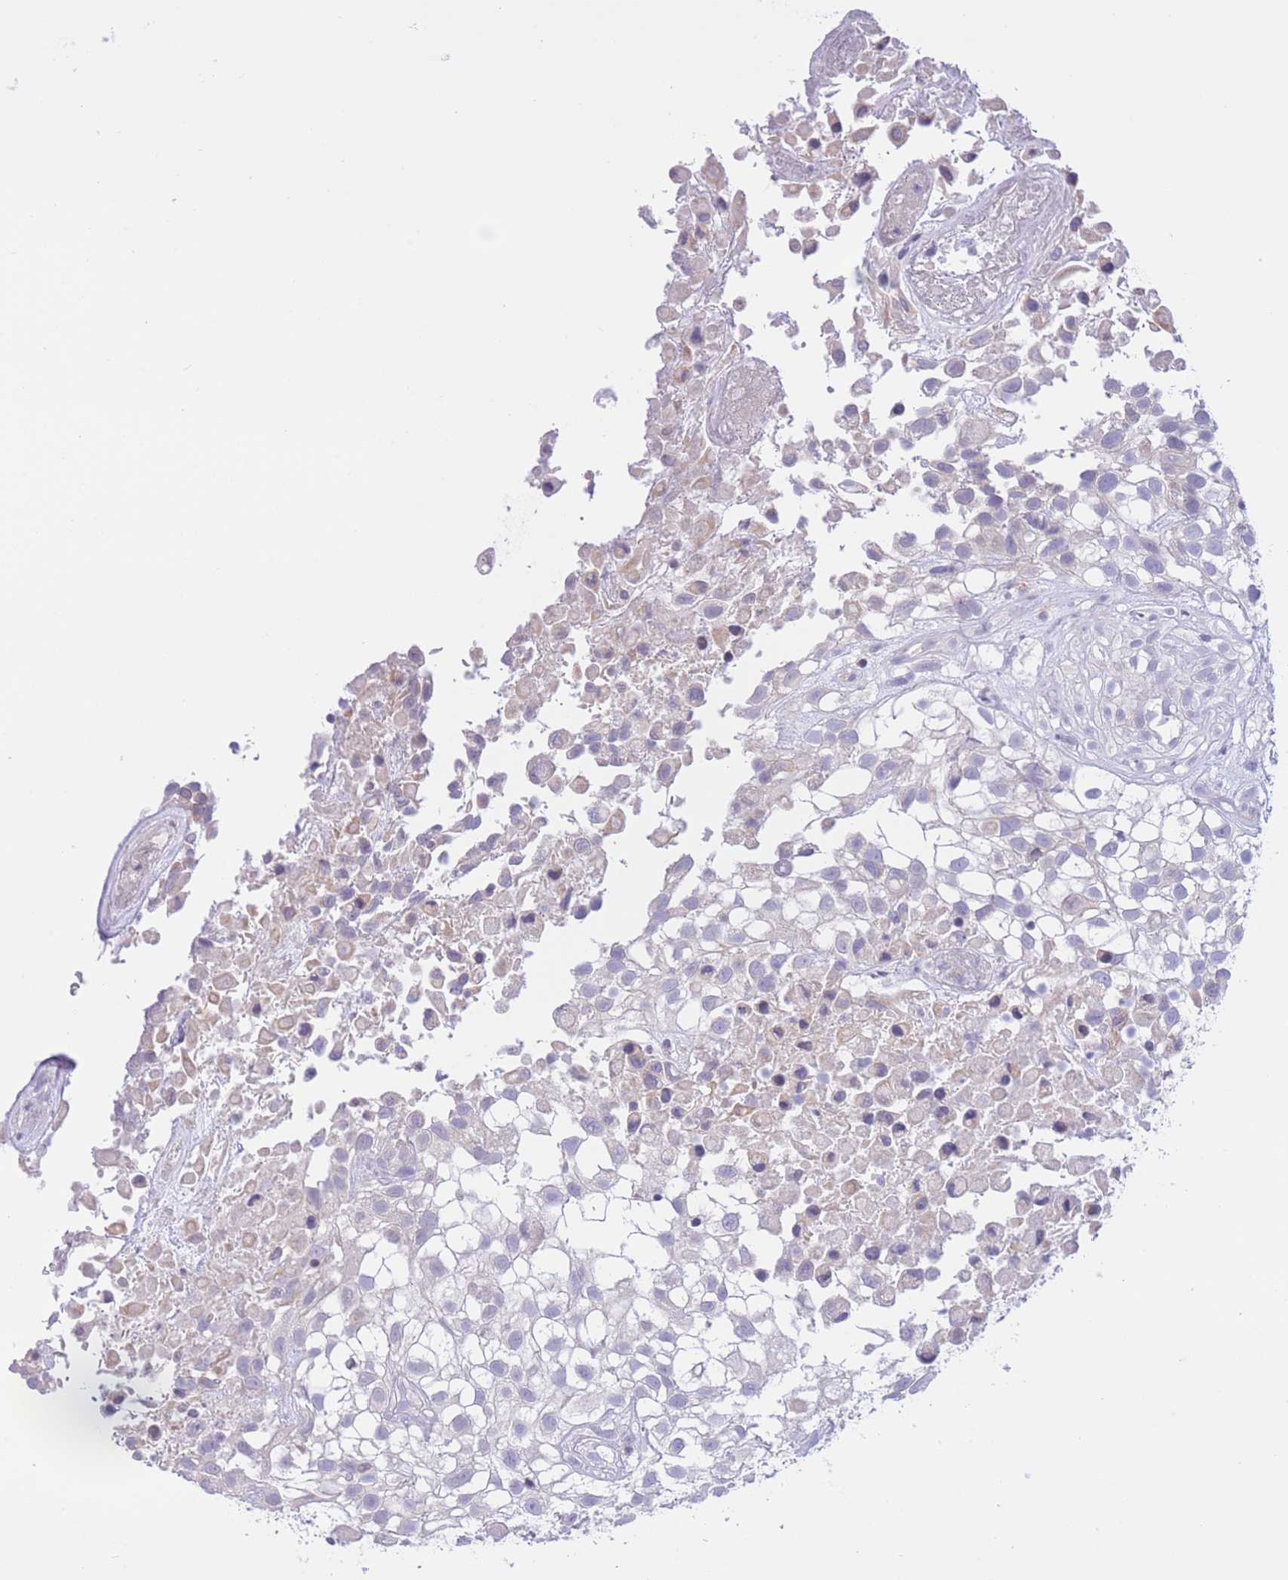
{"staining": {"intensity": "weak", "quantity": "<25%", "location": "cytoplasmic/membranous"}, "tissue": "urothelial cancer", "cell_type": "Tumor cells", "image_type": "cancer", "snomed": [{"axis": "morphology", "description": "Urothelial carcinoma, High grade"}, {"axis": "topography", "description": "Urinary bladder"}], "caption": "Tumor cells are negative for protein expression in human urothelial carcinoma (high-grade). Nuclei are stained in blue.", "gene": "RPL39L", "patient": {"sex": "male", "age": 56}}